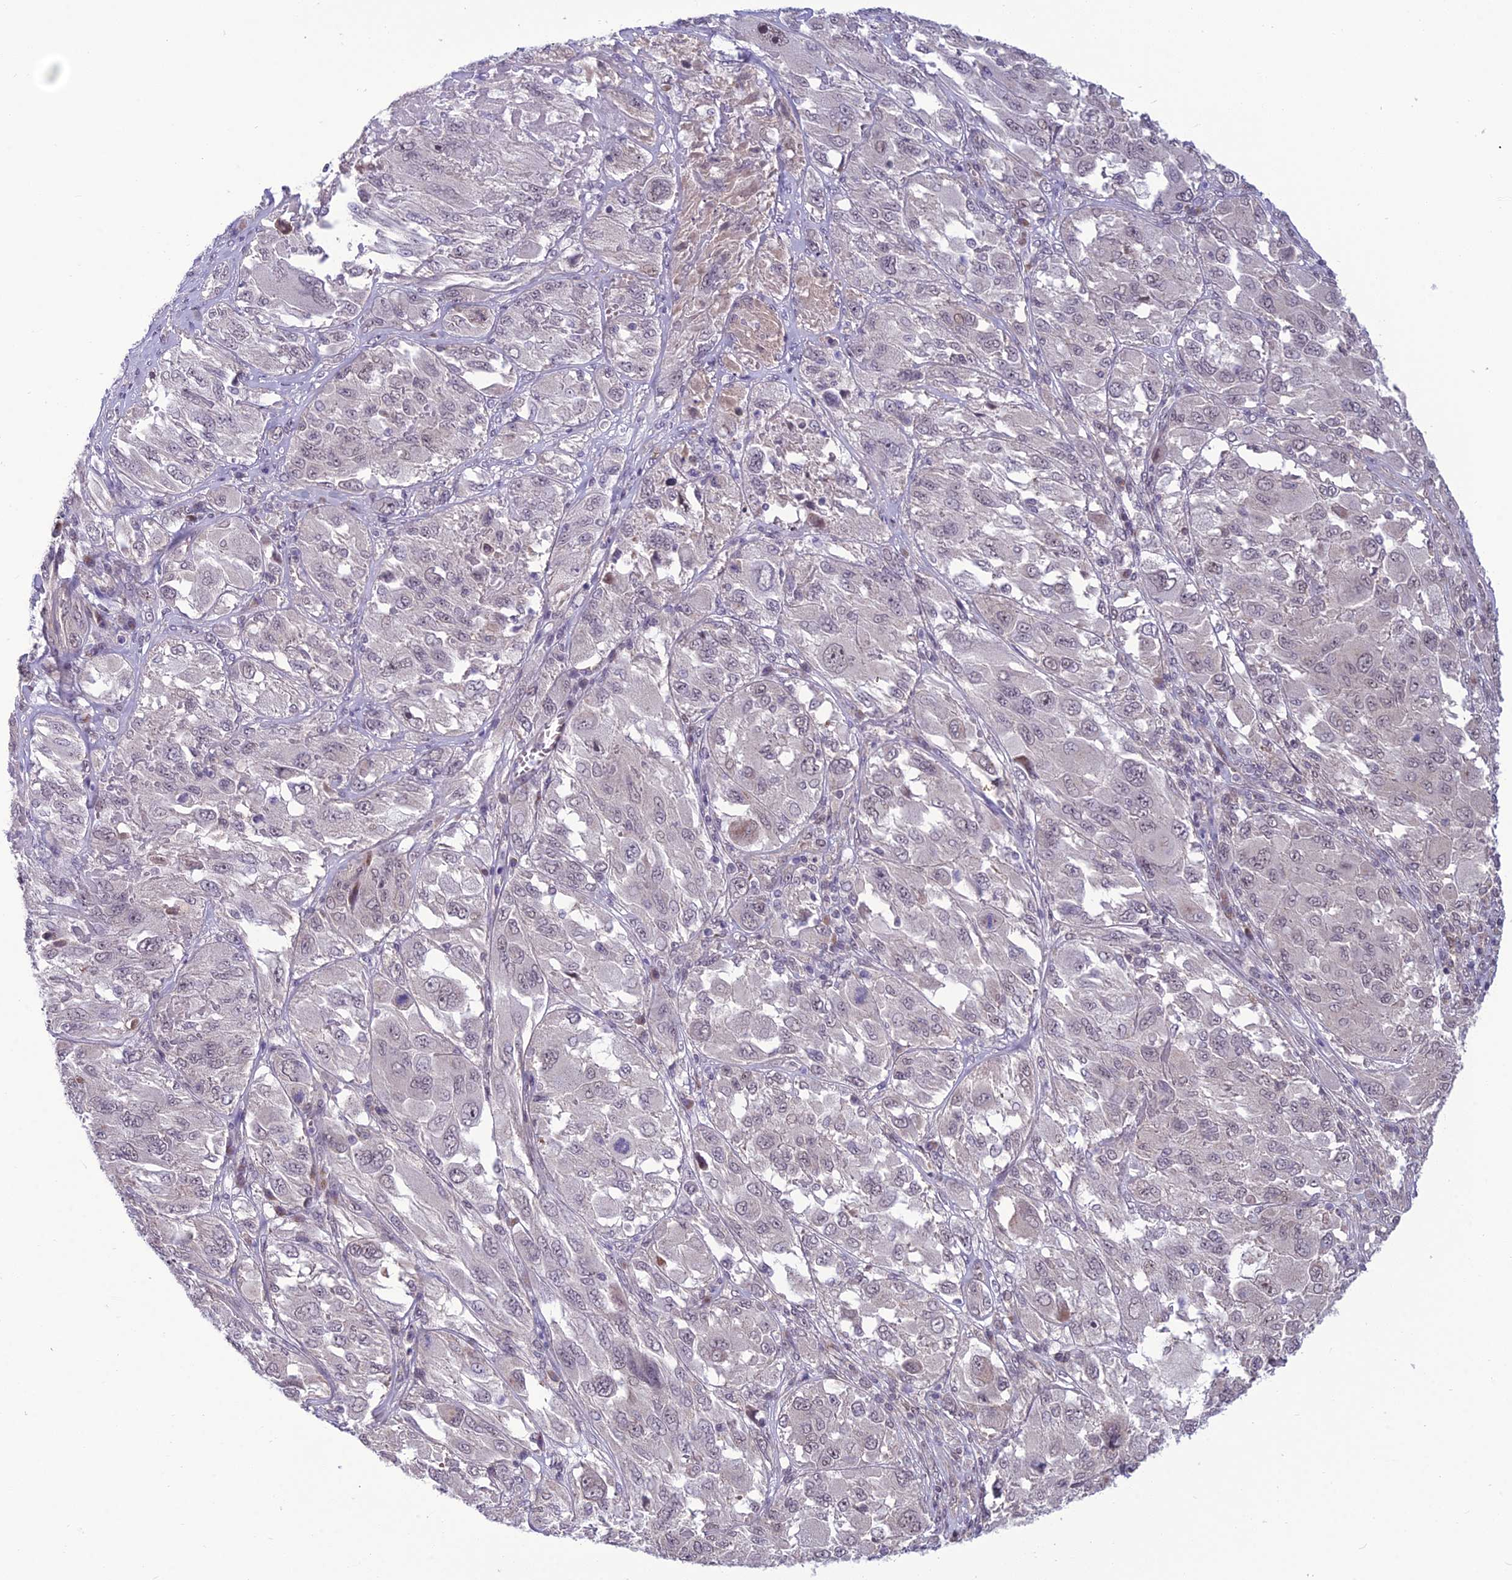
{"staining": {"intensity": "negative", "quantity": "none", "location": "none"}, "tissue": "melanoma", "cell_type": "Tumor cells", "image_type": "cancer", "snomed": [{"axis": "morphology", "description": "Malignant melanoma, NOS"}, {"axis": "topography", "description": "Skin"}], "caption": "A high-resolution micrograph shows IHC staining of malignant melanoma, which shows no significant positivity in tumor cells.", "gene": "FBRS", "patient": {"sex": "female", "age": 91}}